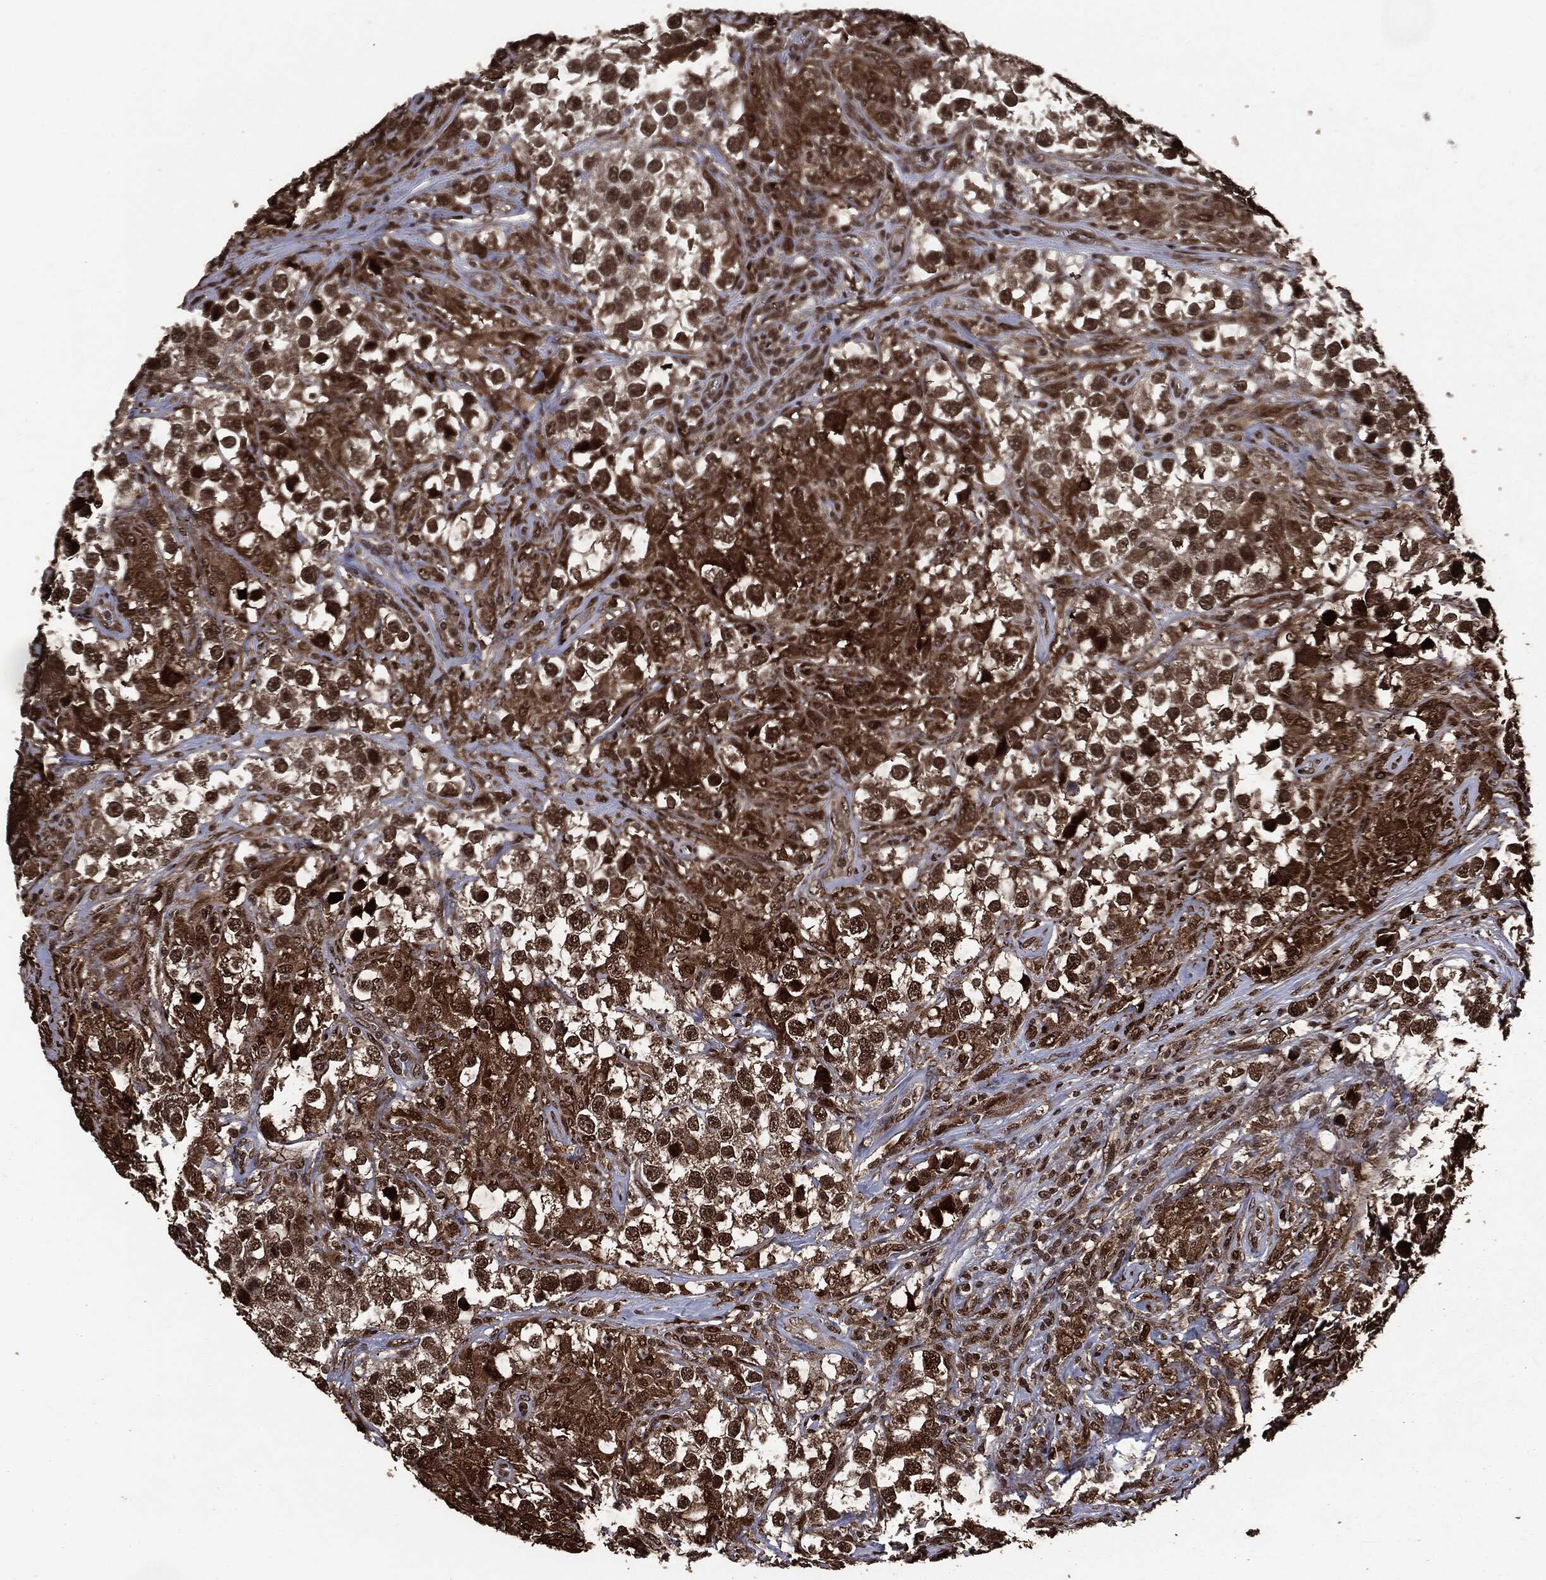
{"staining": {"intensity": "strong", "quantity": ">75%", "location": "cytoplasmic/membranous,nuclear"}, "tissue": "testis cancer", "cell_type": "Tumor cells", "image_type": "cancer", "snomed": [{"axis": "morphology", "description": "Seminoma, NOS"}, {"axis": "topography", "description": "Testis"}], "caption": "Testis cancer was stained to show a protein in brown. There is high levels of strong cytoplasmic/membranous and nuclear positivity in about >75% of tumor cells.", "gene": "DVL2", "patient": {"sex": "male", "age": 46}}